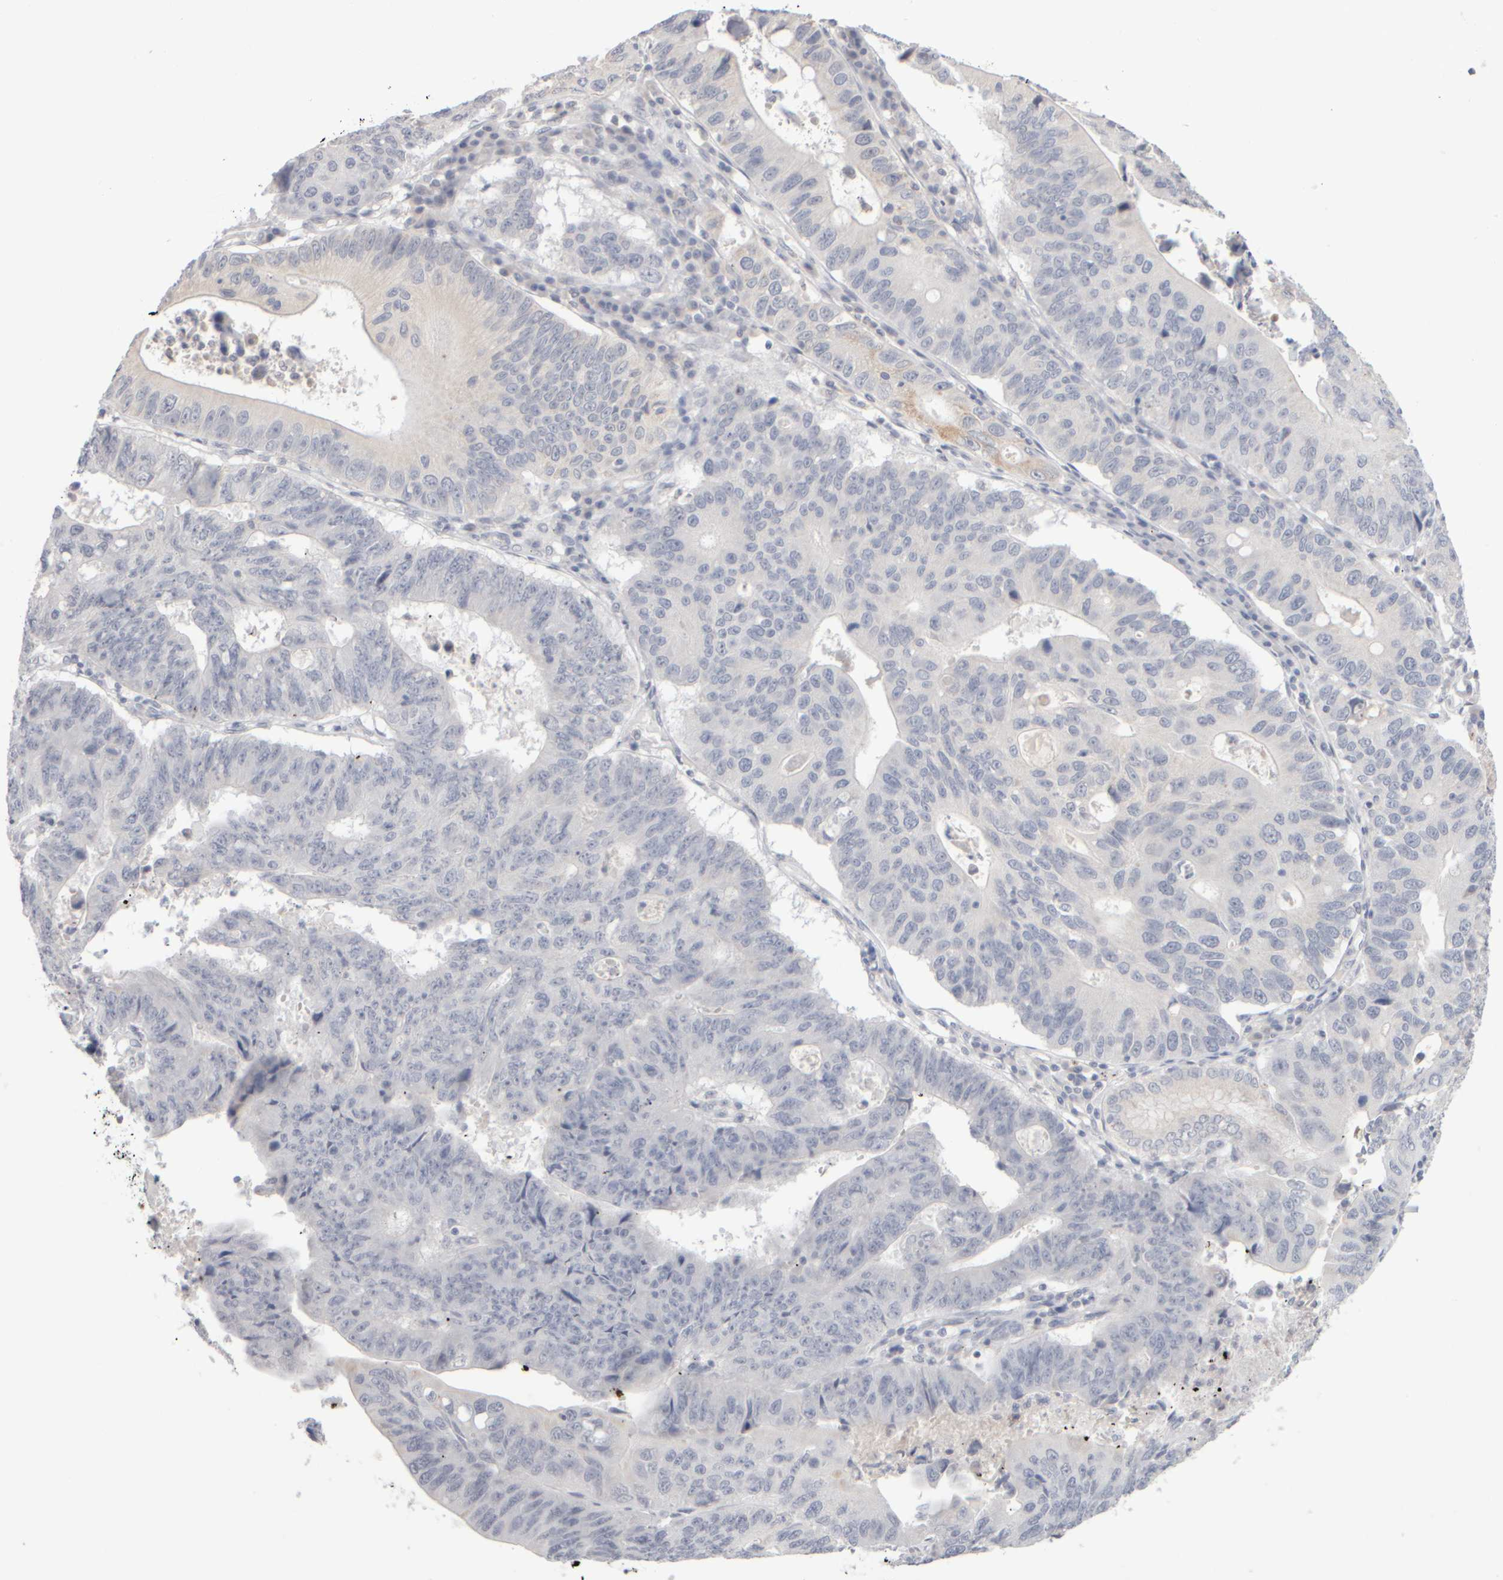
{"staining": {"intensity": "negative", "quantity": "none", "location": "none"}, "tissue": "stomach cancer", "cell_type": "Tumor cells", "image_type": "cancer", "snomed": [{"axis": "morphology", "description": "Adenocarcinoma, NOS"}, {"axis": "topography", "description": "Stomach"}], "caption": "Adenocarcinoma (stomach) was stained to show a protein in brown. There is no significant expression in tumor cells.", "gene": "ZNF112", "patient": {"sex": "male", "age": 59}}